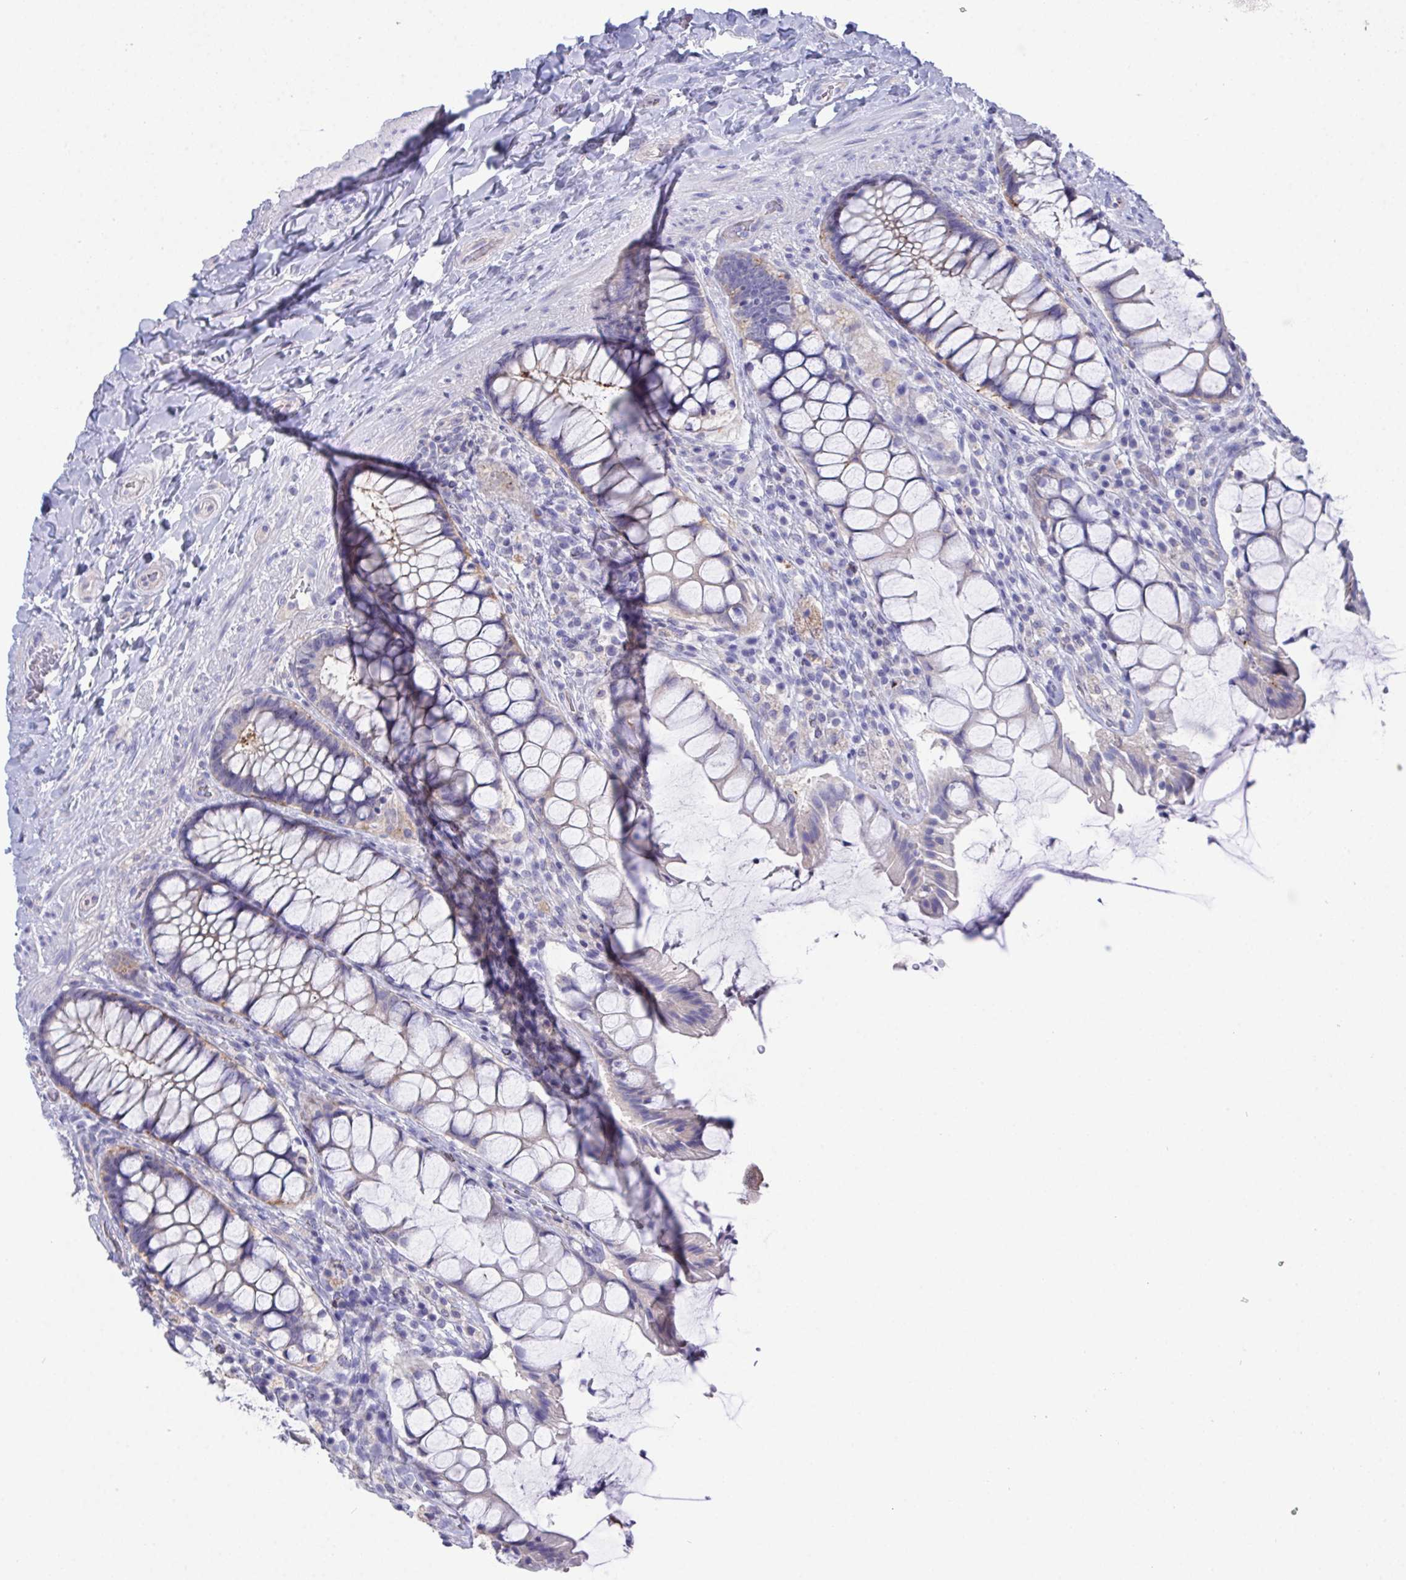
{"staining": {"intensity": "weak", "quantity": "25%-75%", "location": "cytoplasmic/membranous"}, "tissue": "rectum", "cell_type": "Glandular cells", "image_type": "normal", "snomed": [{"axis": "morphology", "description": "Normal tissue, NOS"}, {"axis": "topography", "description": "Rectum"}], "caption": "Protein analysis of unremarkable rectum exhibits weak cytoplasmic/membranous expression in about 25%-75% of glandular cells.", "gene": "PRG3", "patient": {"sex": "female", "age": 58}}